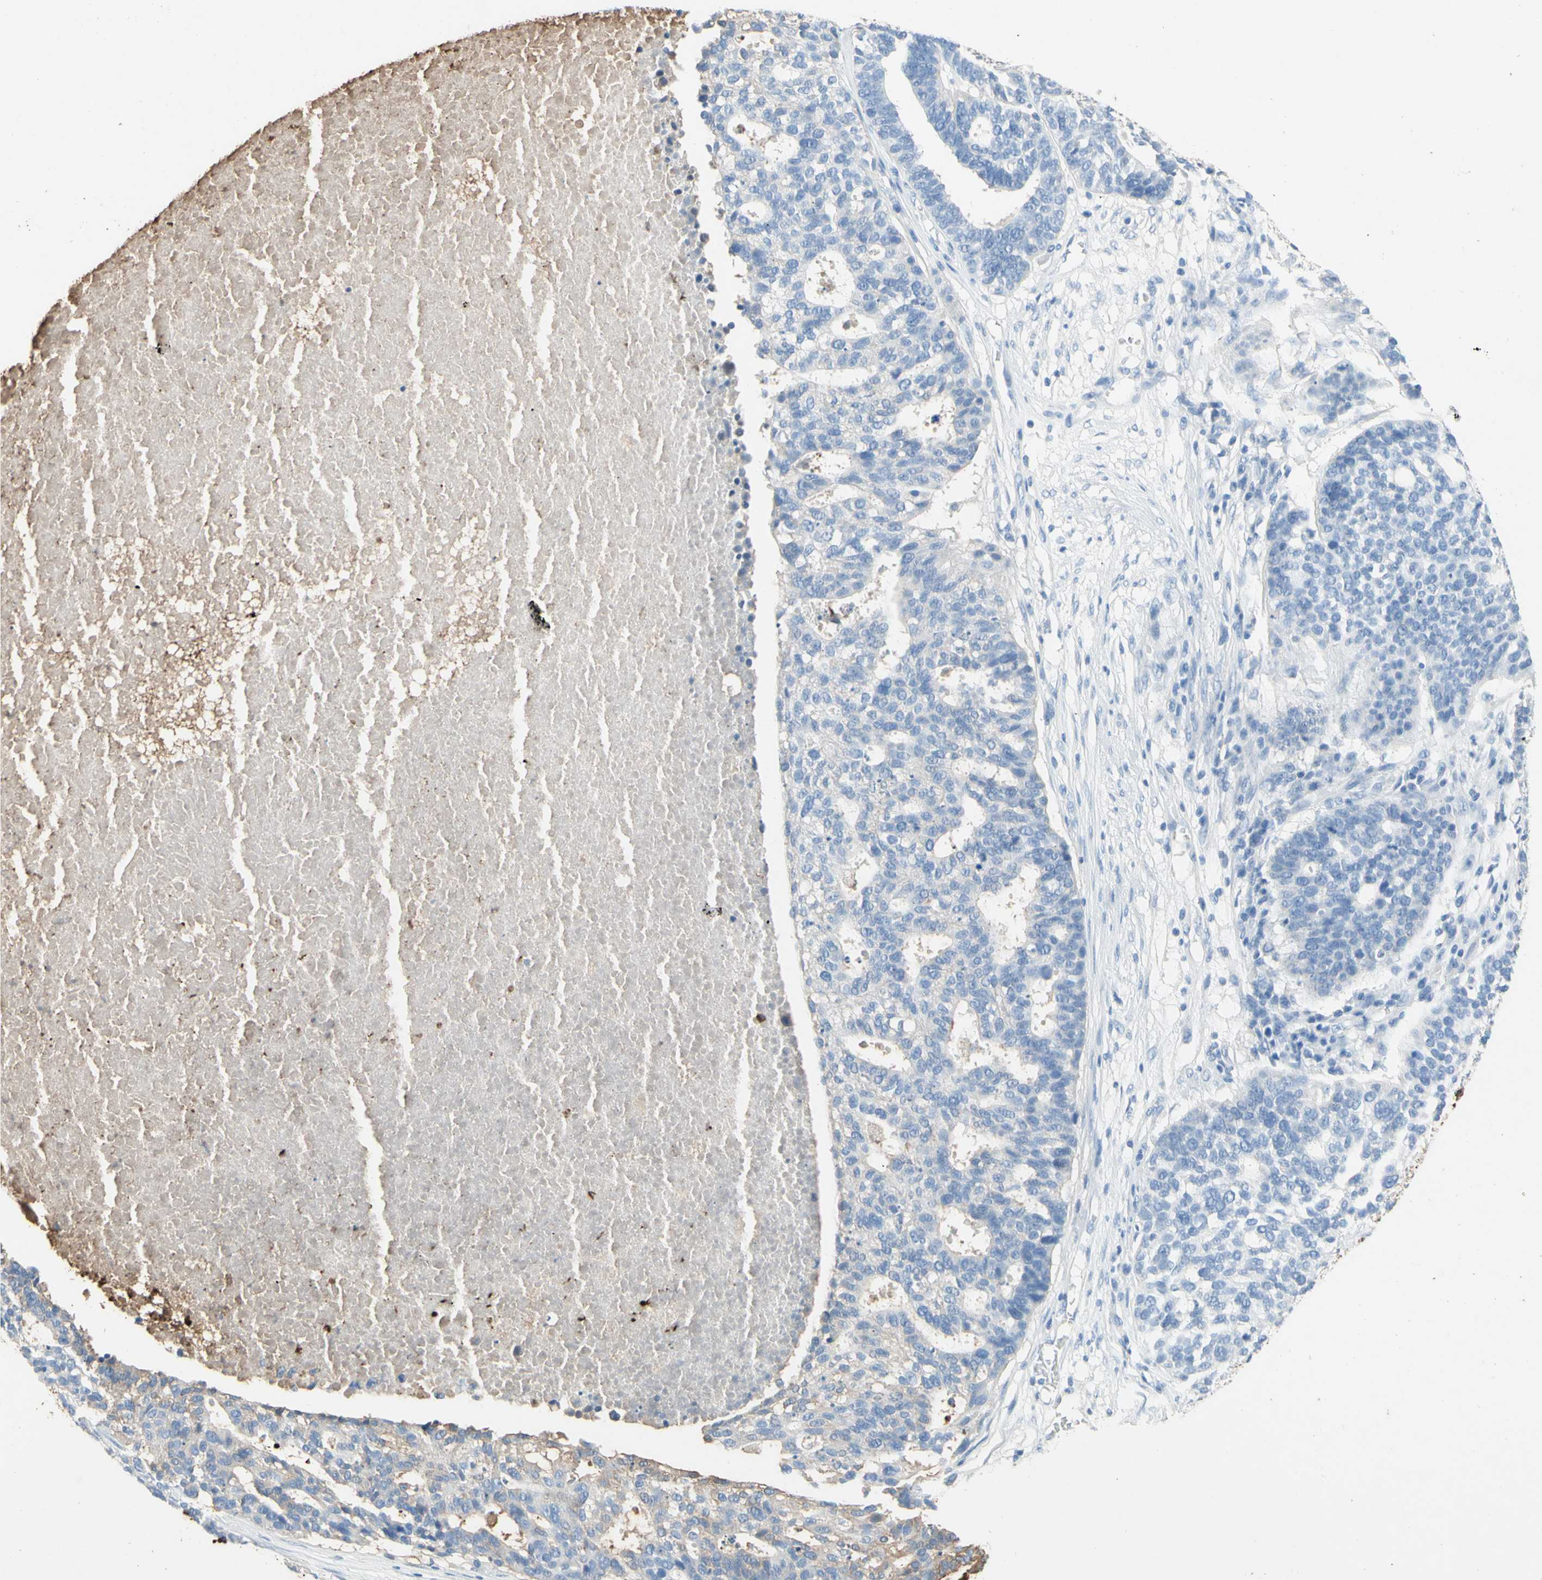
{"staining": {"intensity": "negative", "quantity": "none", "location": "none"}, "tissue": "ovarian cancer", "cell_type": "Tumor cells", "image_type": "cancer", "snomed": [{"axis": "morphology", "description": "Cystadenocarcinoma, serous, NOS"}, {"axis": "topography", "description": "Ovary"}], "caption": "Tumor cells show no significant expression in ovarian serous cystadenocarcinoma.", "gene": "NFKBIZ", "patient": {"sex": "female", "age": 59}}